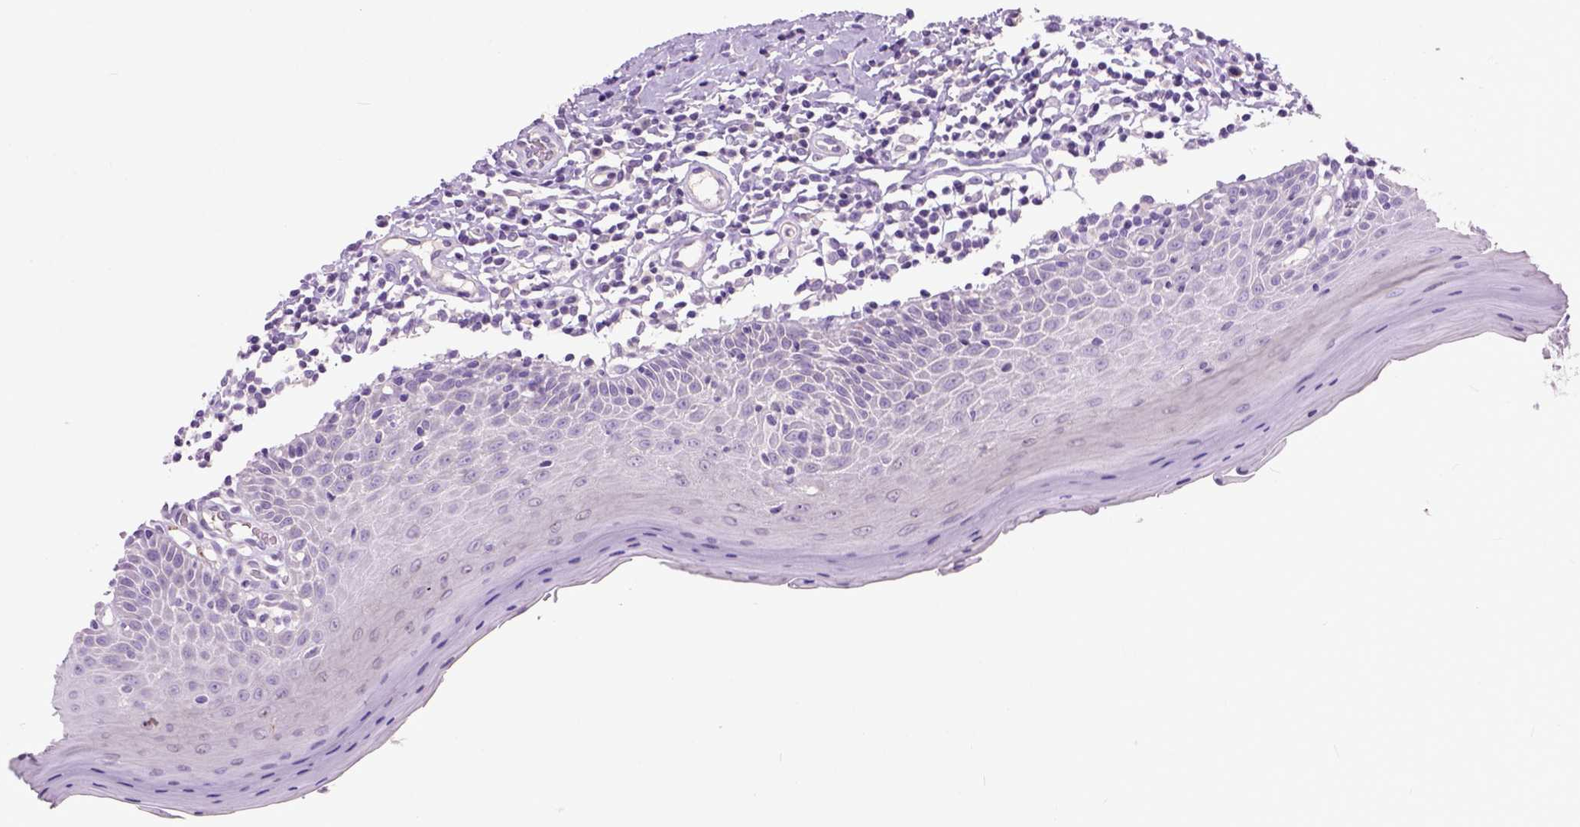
{"staining": {"intensity": "negative", "quantity": "none", "location": "none"}, "tissue": "oral mucosa", "cell_type": "Squamous epithelial cells", "image_type": "normal", "snomed": [{"axis": "morphology", "description": "Normal tissue, NOS"}, {"axis": "topography", "description": "Oral tissue"}, {"axis": "topography", "description": "Tounge, NOS"}], "caption": "The micrograph shows no staining of squamous epithelial cells in unremarkable oral mucosa.", "gene": "MAPT", "patient": {"sex": "female", "age": 58}}